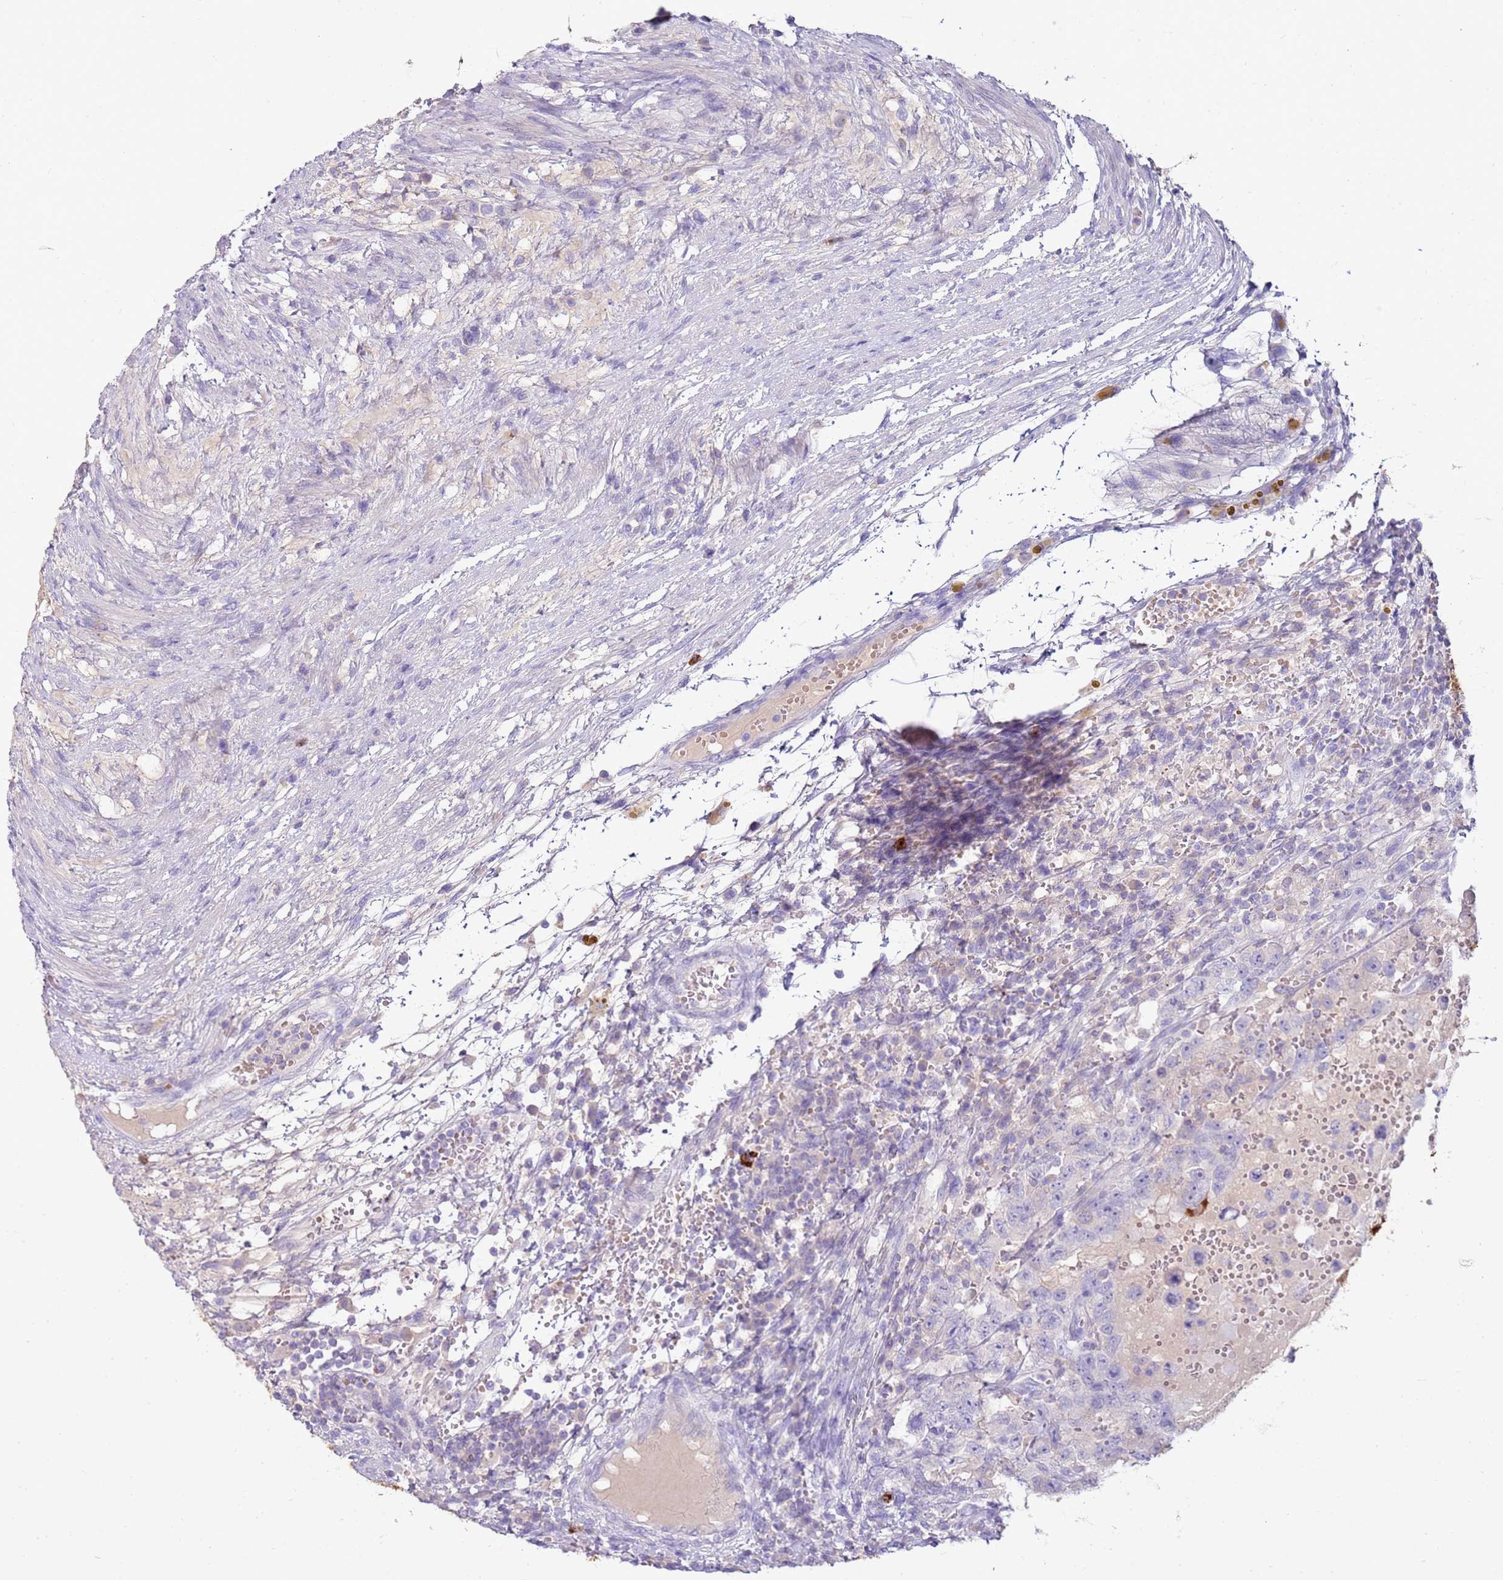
{"staining": {"intensity": "negative", "quantity": "none", "location": "none"}, "tissue": "testis cancer", "cell_type": "Tumor cells", "image_type": "cancer", "snomed": [{"axis": "morphology", "description": "Carcinoma, Embryonal, NOS"}, {"axis": "topography", "description": "Testis"}], "caption": "A photomicrograph of testis embryonal carcinoma stained for a protein exhibits no brown staining in tumor cells.", "gene": "EVPLL", "patient": {"sex": "male", "age": 26}}